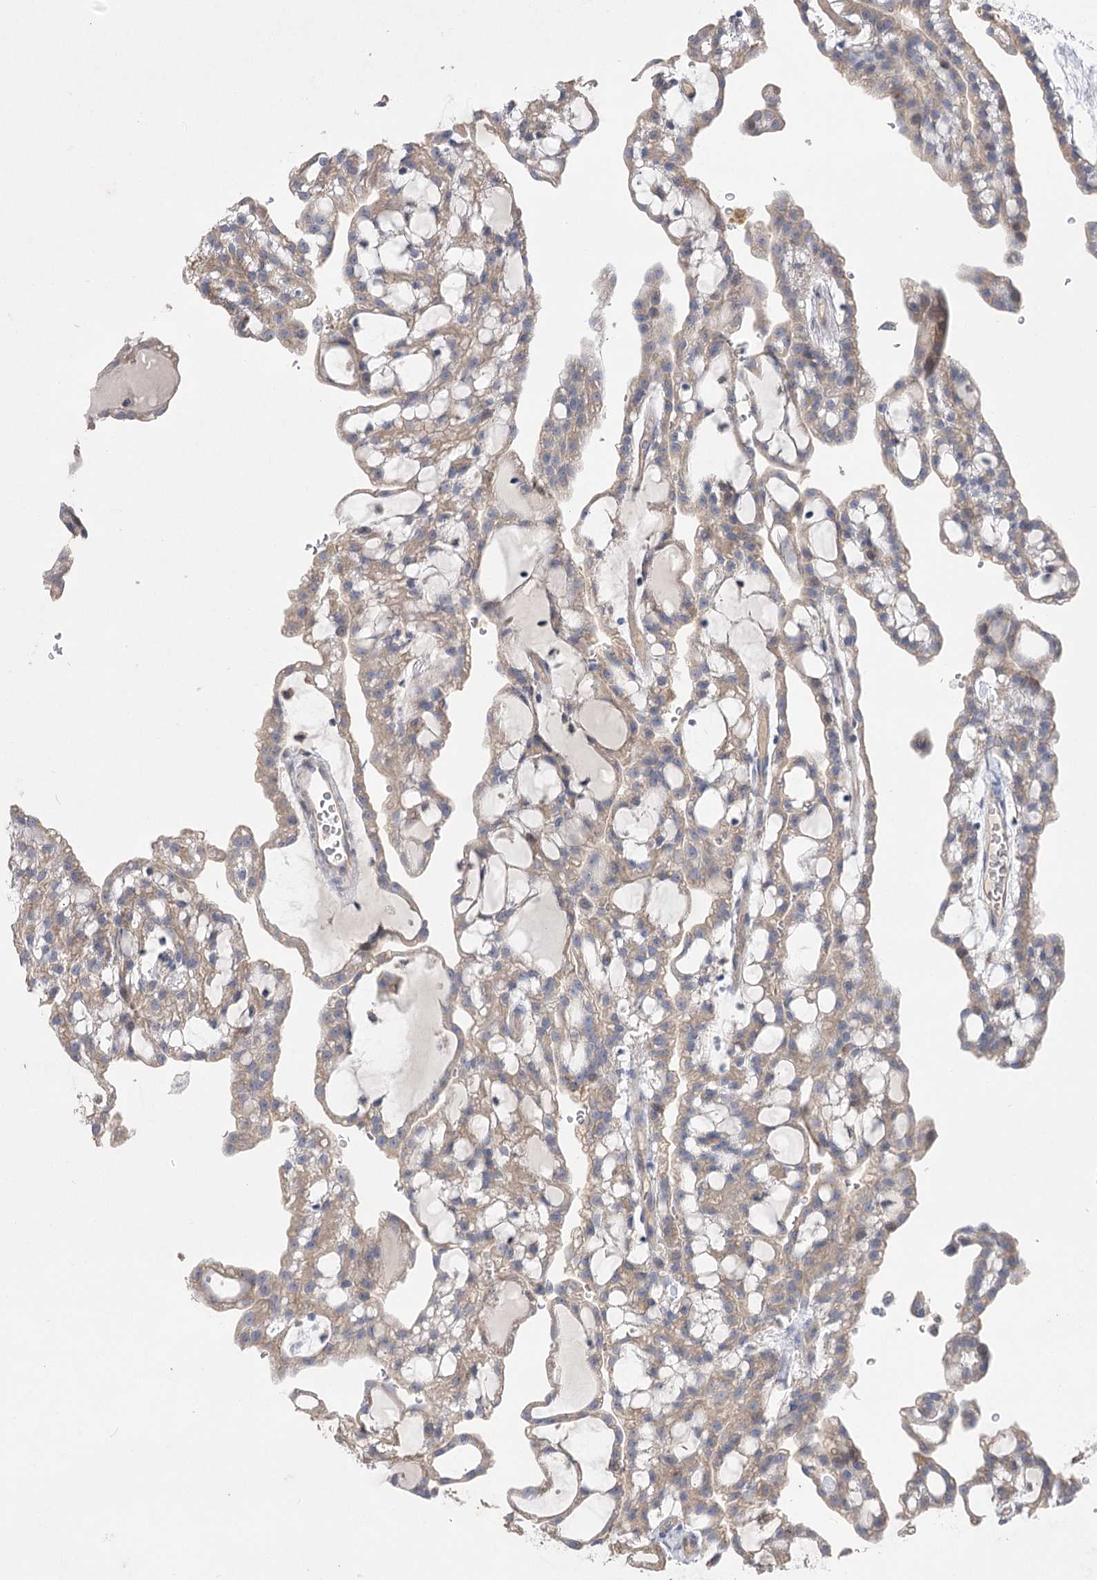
{"staining": {"intensity": "weak", "quantity": "25%-75%", "location": "cytoplasmic/membranous"}, "tissue": "renal cancer", "cell_type": "Tumor cells", "image_type": "cancer", "snomed": [{"axis": "morphology", "description": "Adenocarcinoma, NOS"}, {"axis": "topography", "description": "Kidney"}], "caption": "A micrograph of renal adenocarcinoma stained for a protein exhibits weak cytoplasmic/membranous brown staining in tumor cells. (DAB (3,3'-diaminobenzidine) IHC, brown staining for protein, blue staining for nuclei).", "gene": "AURKC", "patient": {"sex": "male", "age": 63}}